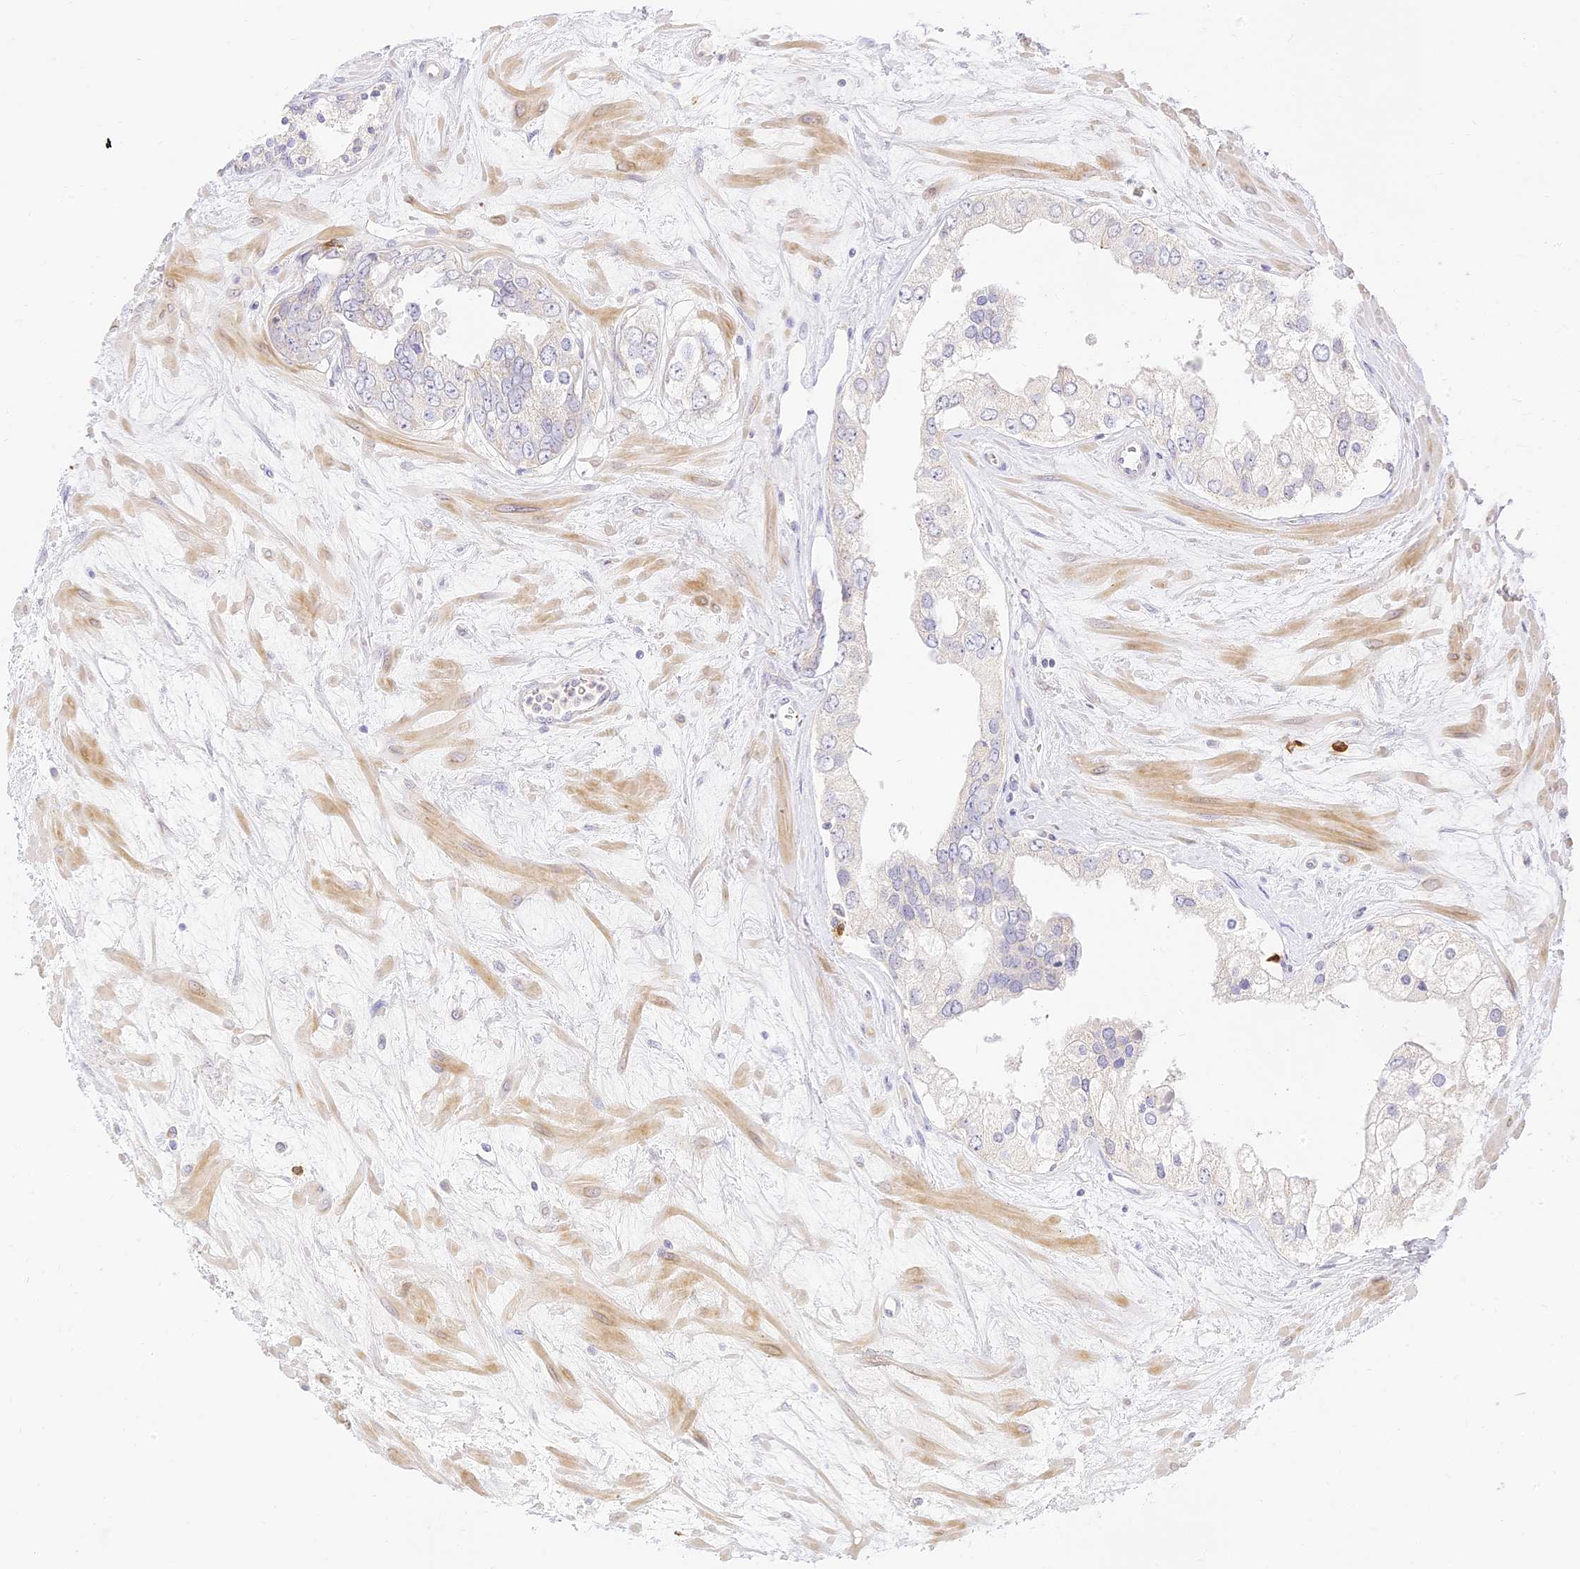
{"staining": {"intensity": "negative", "quantity": "none", "location": "none"}, "tissue": "prostate cancer", "cell_type": "Tumor cells", "image_type": "cancer", "snomed": [{"axis": "morphology", "description": "Adenocarcinoma, High grade"}, {"axis": "topography", "description": "Prostate"}], "caption": "Immunohistochemical staining of prostate cancer (high-grade adenocarcinoma) shows no significant staining in tumor cells.", "gene": "LRRC15", "patient": {"sex": "male", "age": 66}}